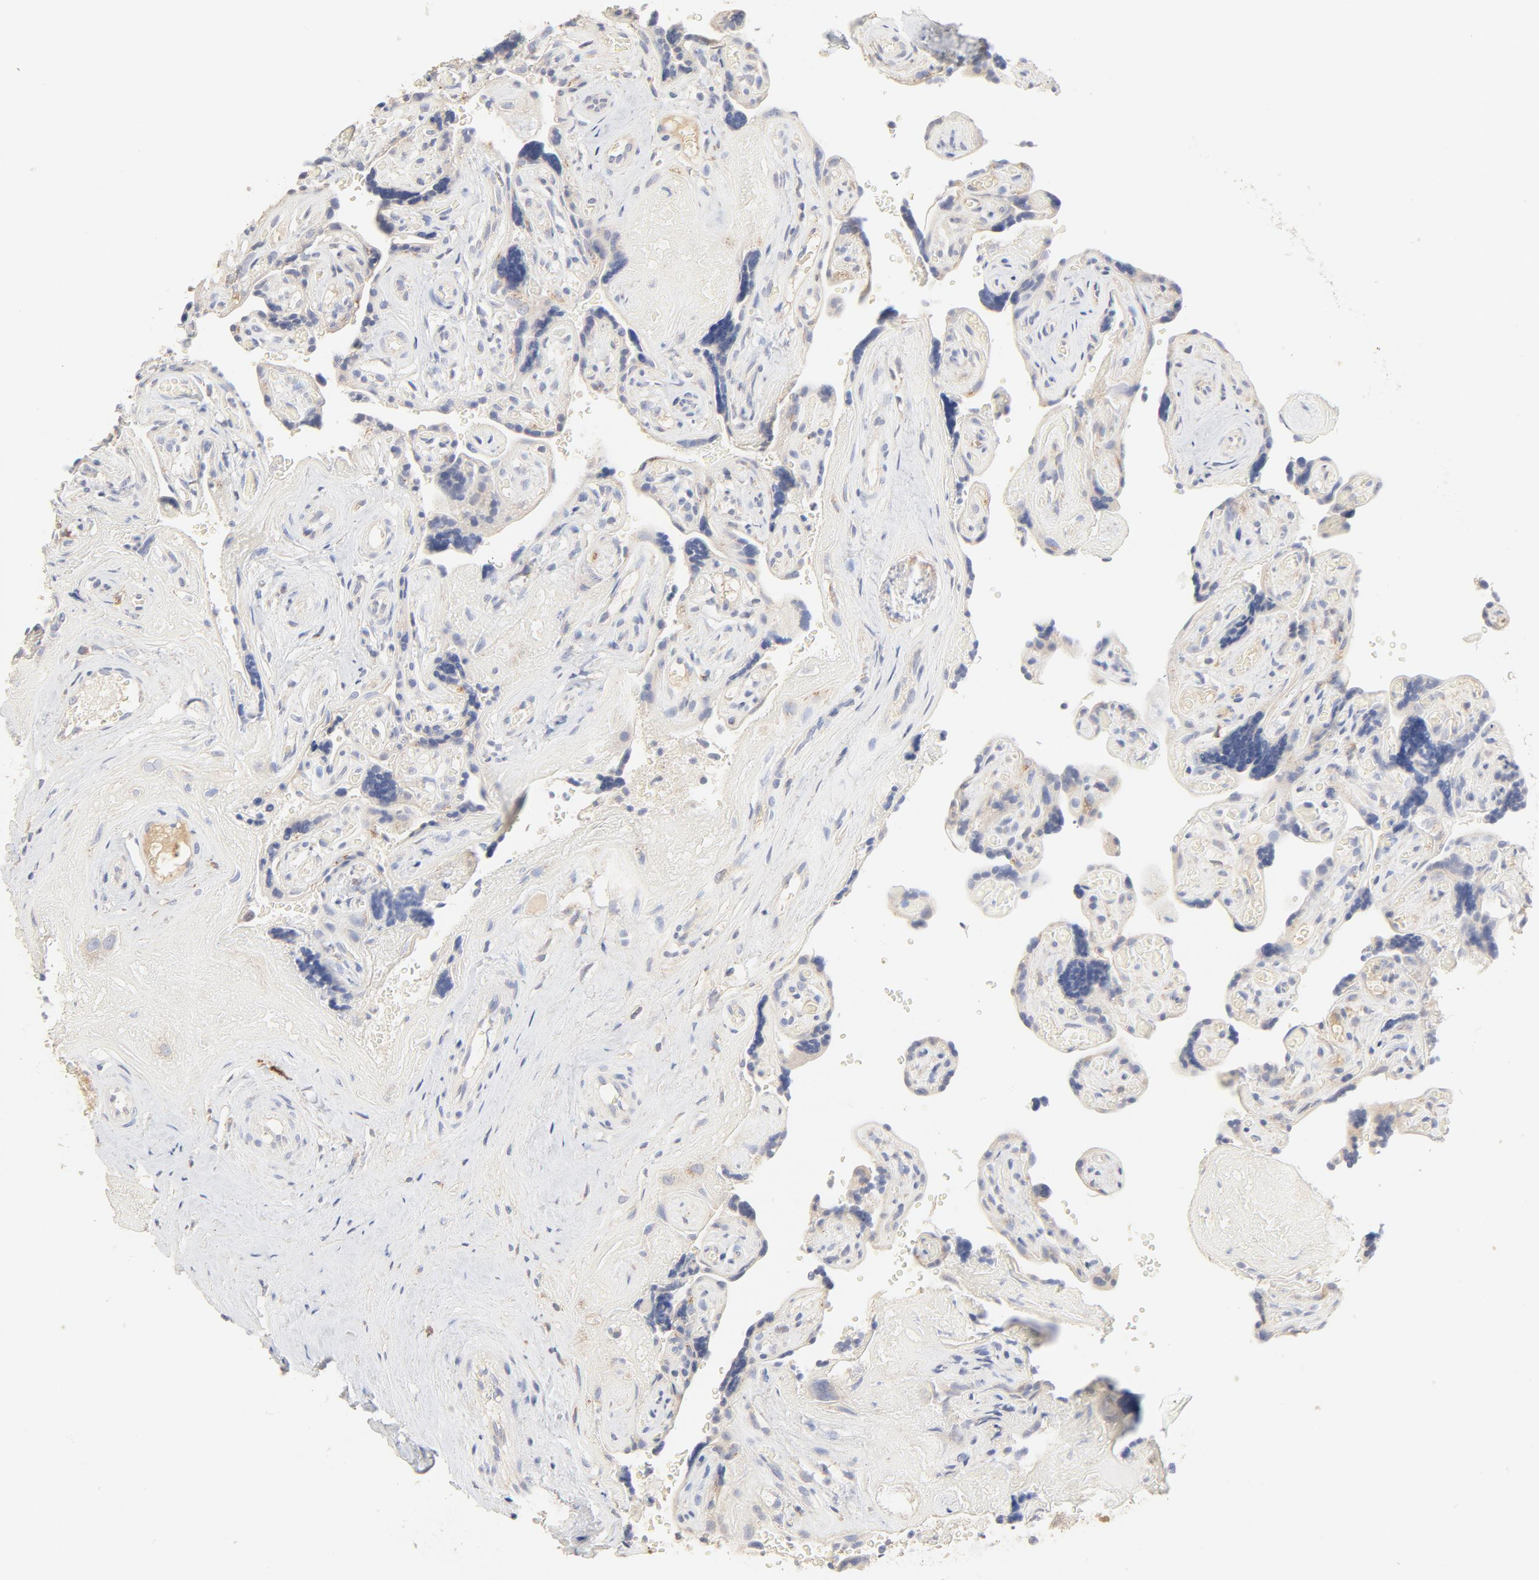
{"staining": {"intensity": "negative", "quantity": "none", "location": "none"}, "tissue": "placenta", "cell_type": "Trophoblastic cells", "image_type": "normal", "snomed": [{"axis": "morphology", "description": "Normal tissue, NOS"}, {"axis": "topography", "description": "Placenta"}], "caption": "This is an immunohistochemistry (IHC) image of benign human placenta. There is no expression in trophoblastic cells.", "gene": "FCGBP", "patient": {"sex": "female", "age": 30}}